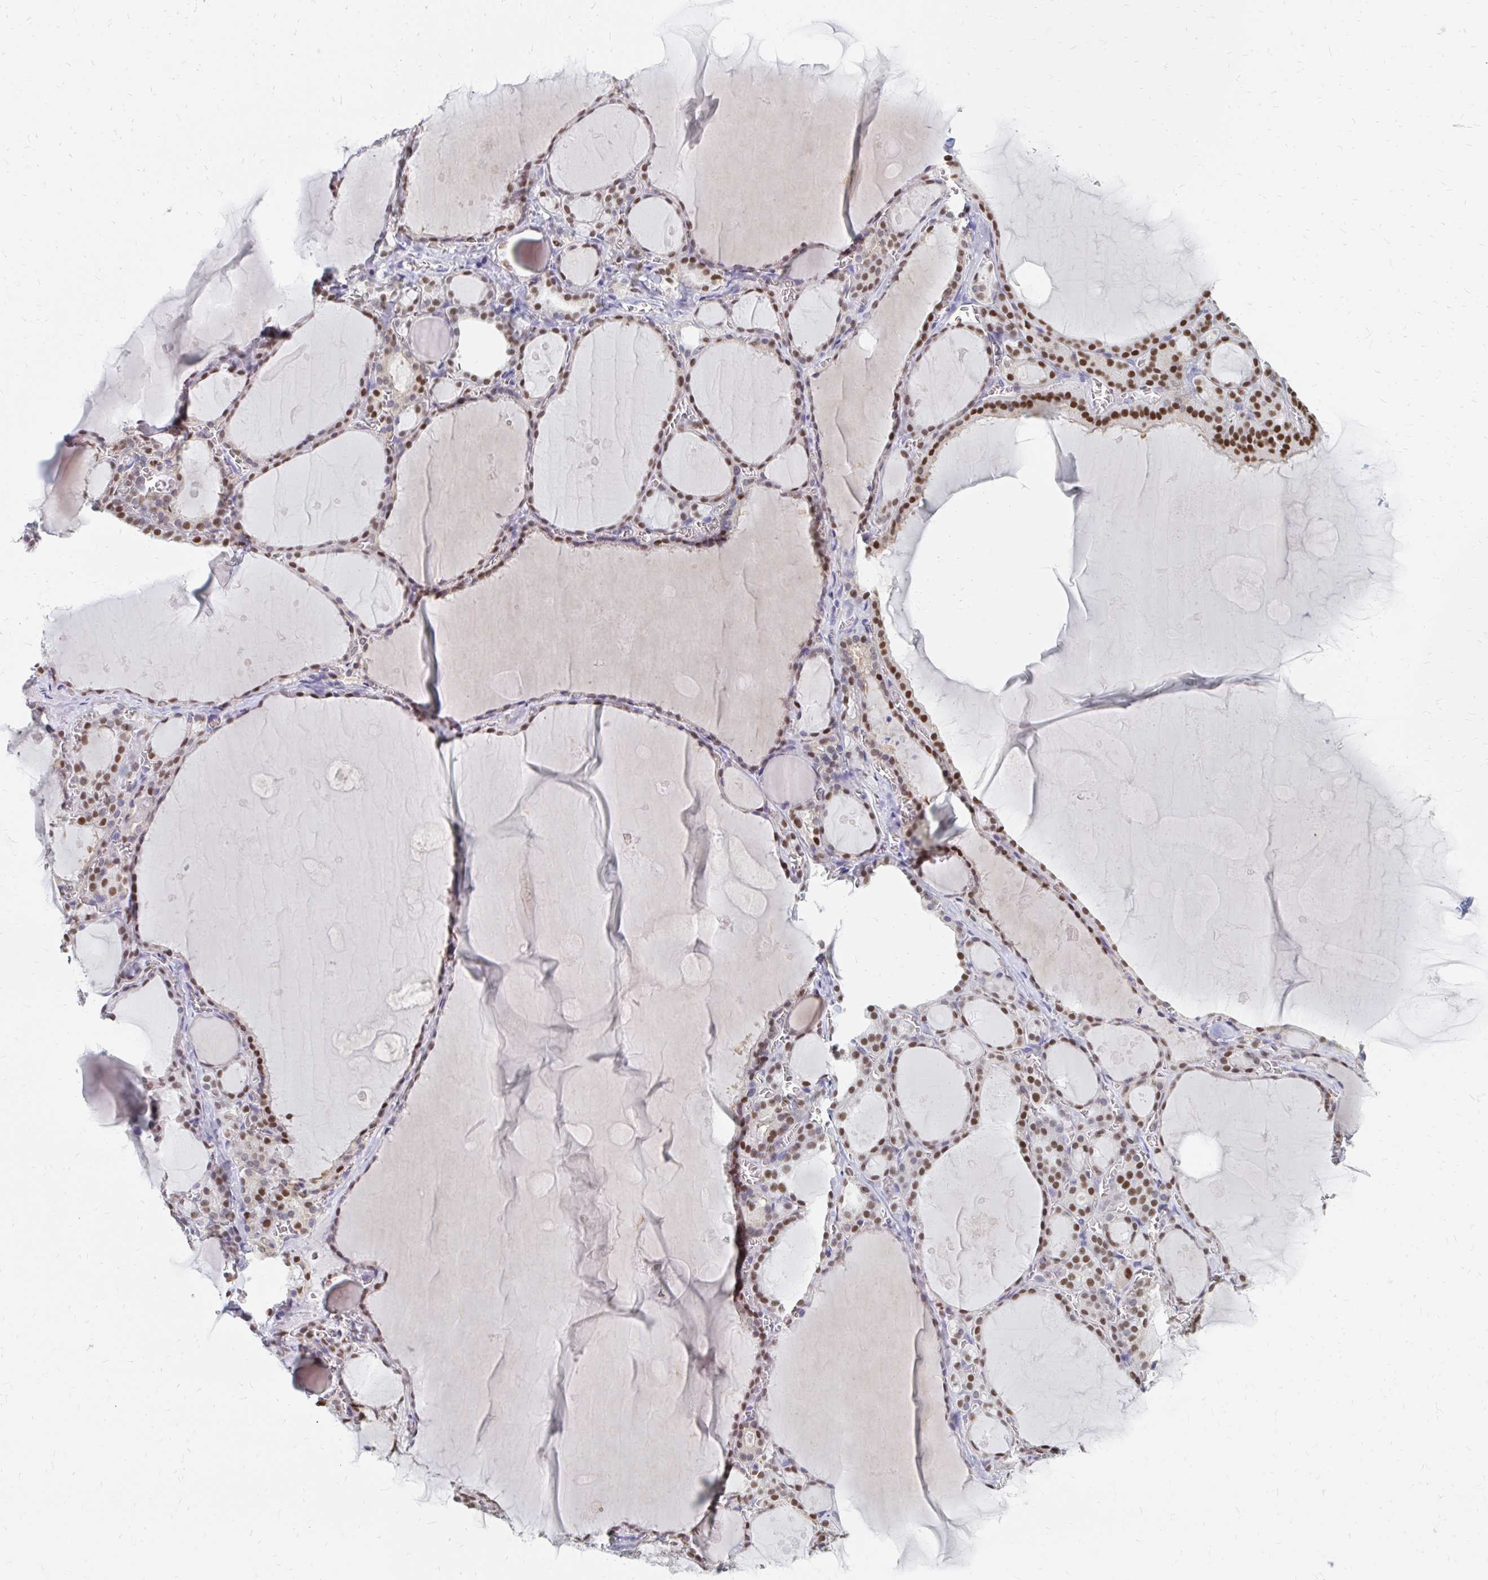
{"staining": {"intensity": "moderate", "quantity": ">75%", "location": "nuclear"}, "tissue": "thyroid gland", "cell_type": "Glandular cells", "image_type": "normal", "snomed": [{"axis": "morphology", "description": "Normal tissue, NOS"}, {"axis": "topography", "description": "Thyroid gland"}], "caption": "Unremarkable thyroid gland reveals moderate nuclear staining in about >75% of glandular cells.", "gene": "PLK3", "patient": {"sex": "male", "age": 56}}